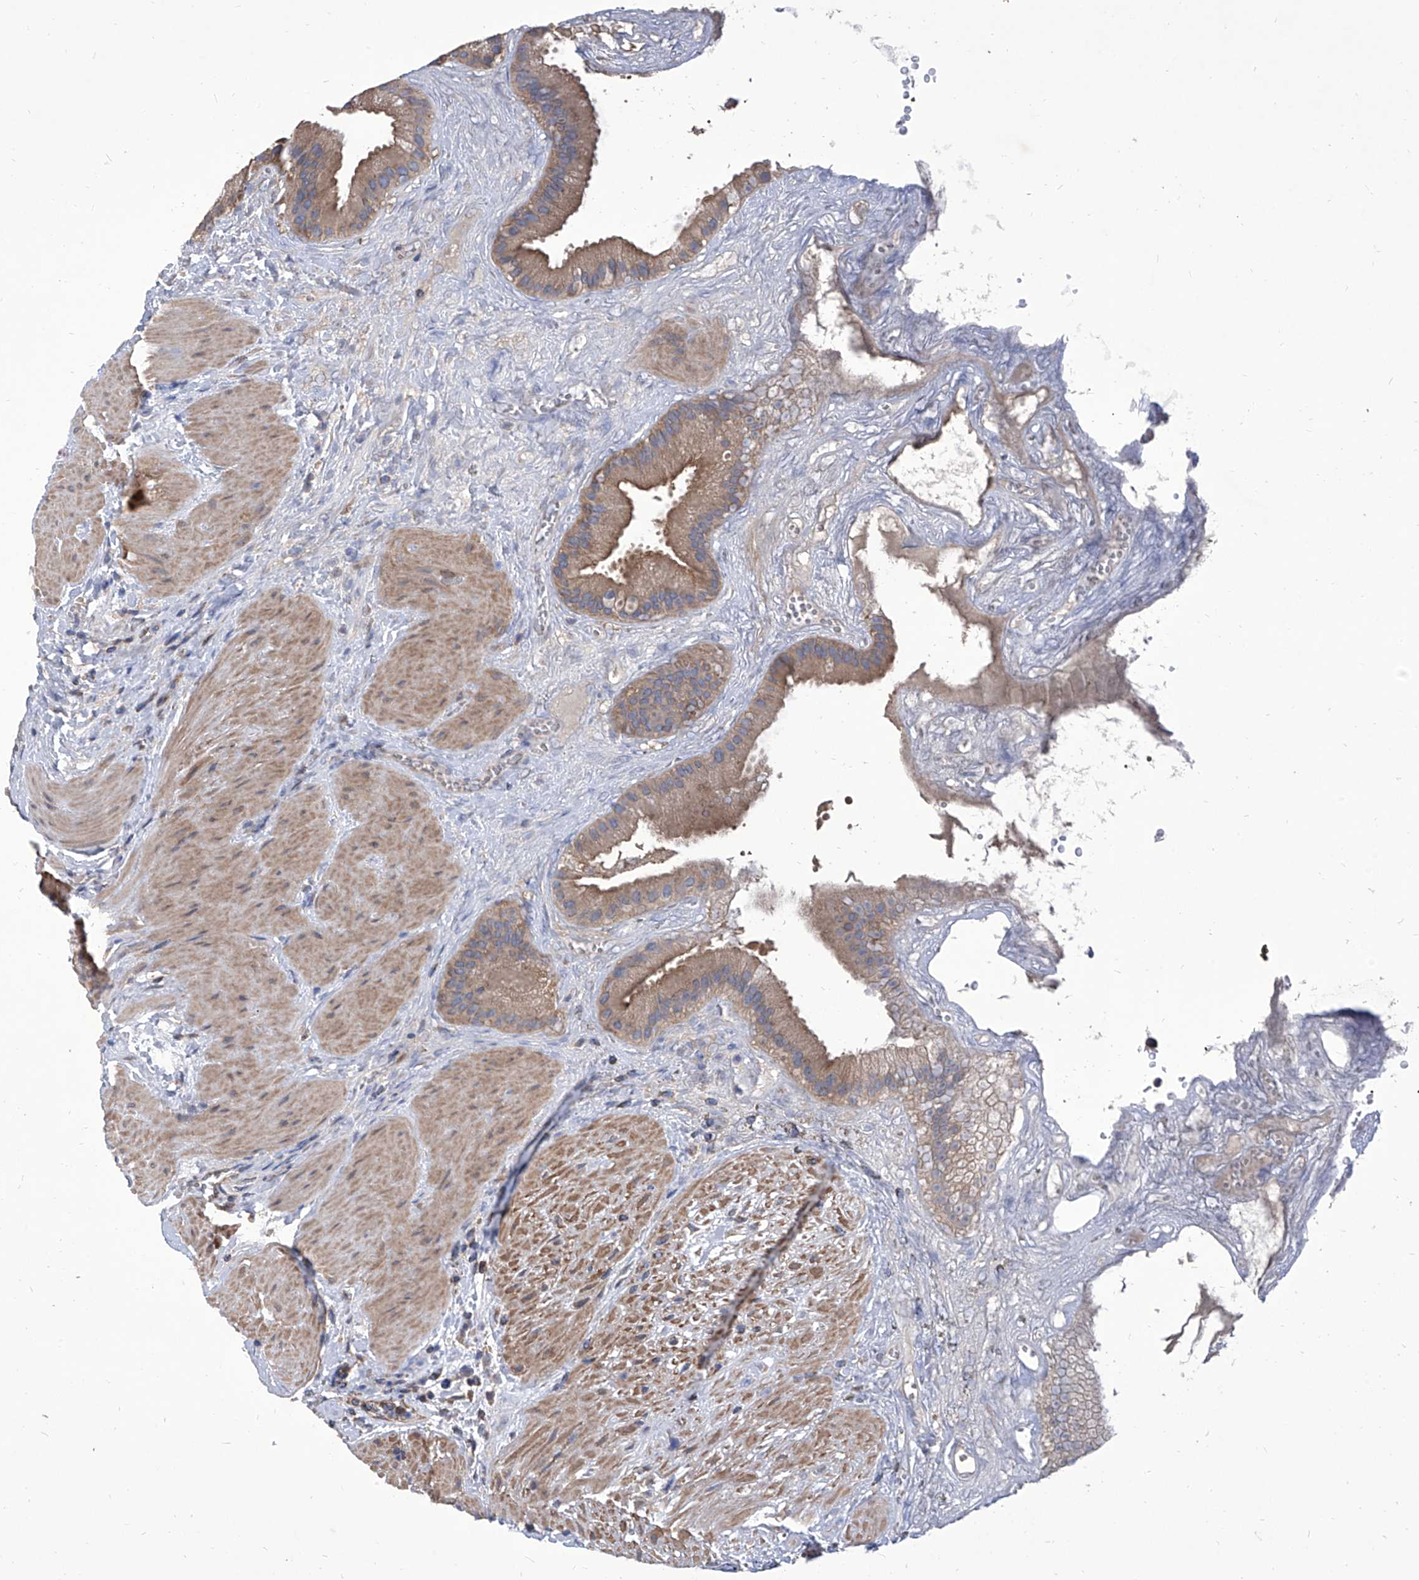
{"staining": {"intensity": "moderate", "quantity": ">75%", "location": "cytoplasmic/membranous"}, "tissue": "gallbladder", "cell_type": "Glandular cells", "image_type": "normal", "snomed": [{"axis": "morphology", "description": "Normal tissue, NOS"}, {"axis": "topography", "description": "Gallbladder"}], "caption": "A high-resolution histopathology image shows IHC staining of normal gallbladder, which reveals moderate cytoplasmic/membranous positivity in approximately >75% of glandular cells. Using DAB (brown) and hematoxylin (blue) stains, captured at high magnification using brightfield microscopy.", "gene": "TJAP1", "patient": {"sex": "male", "age": 55}}